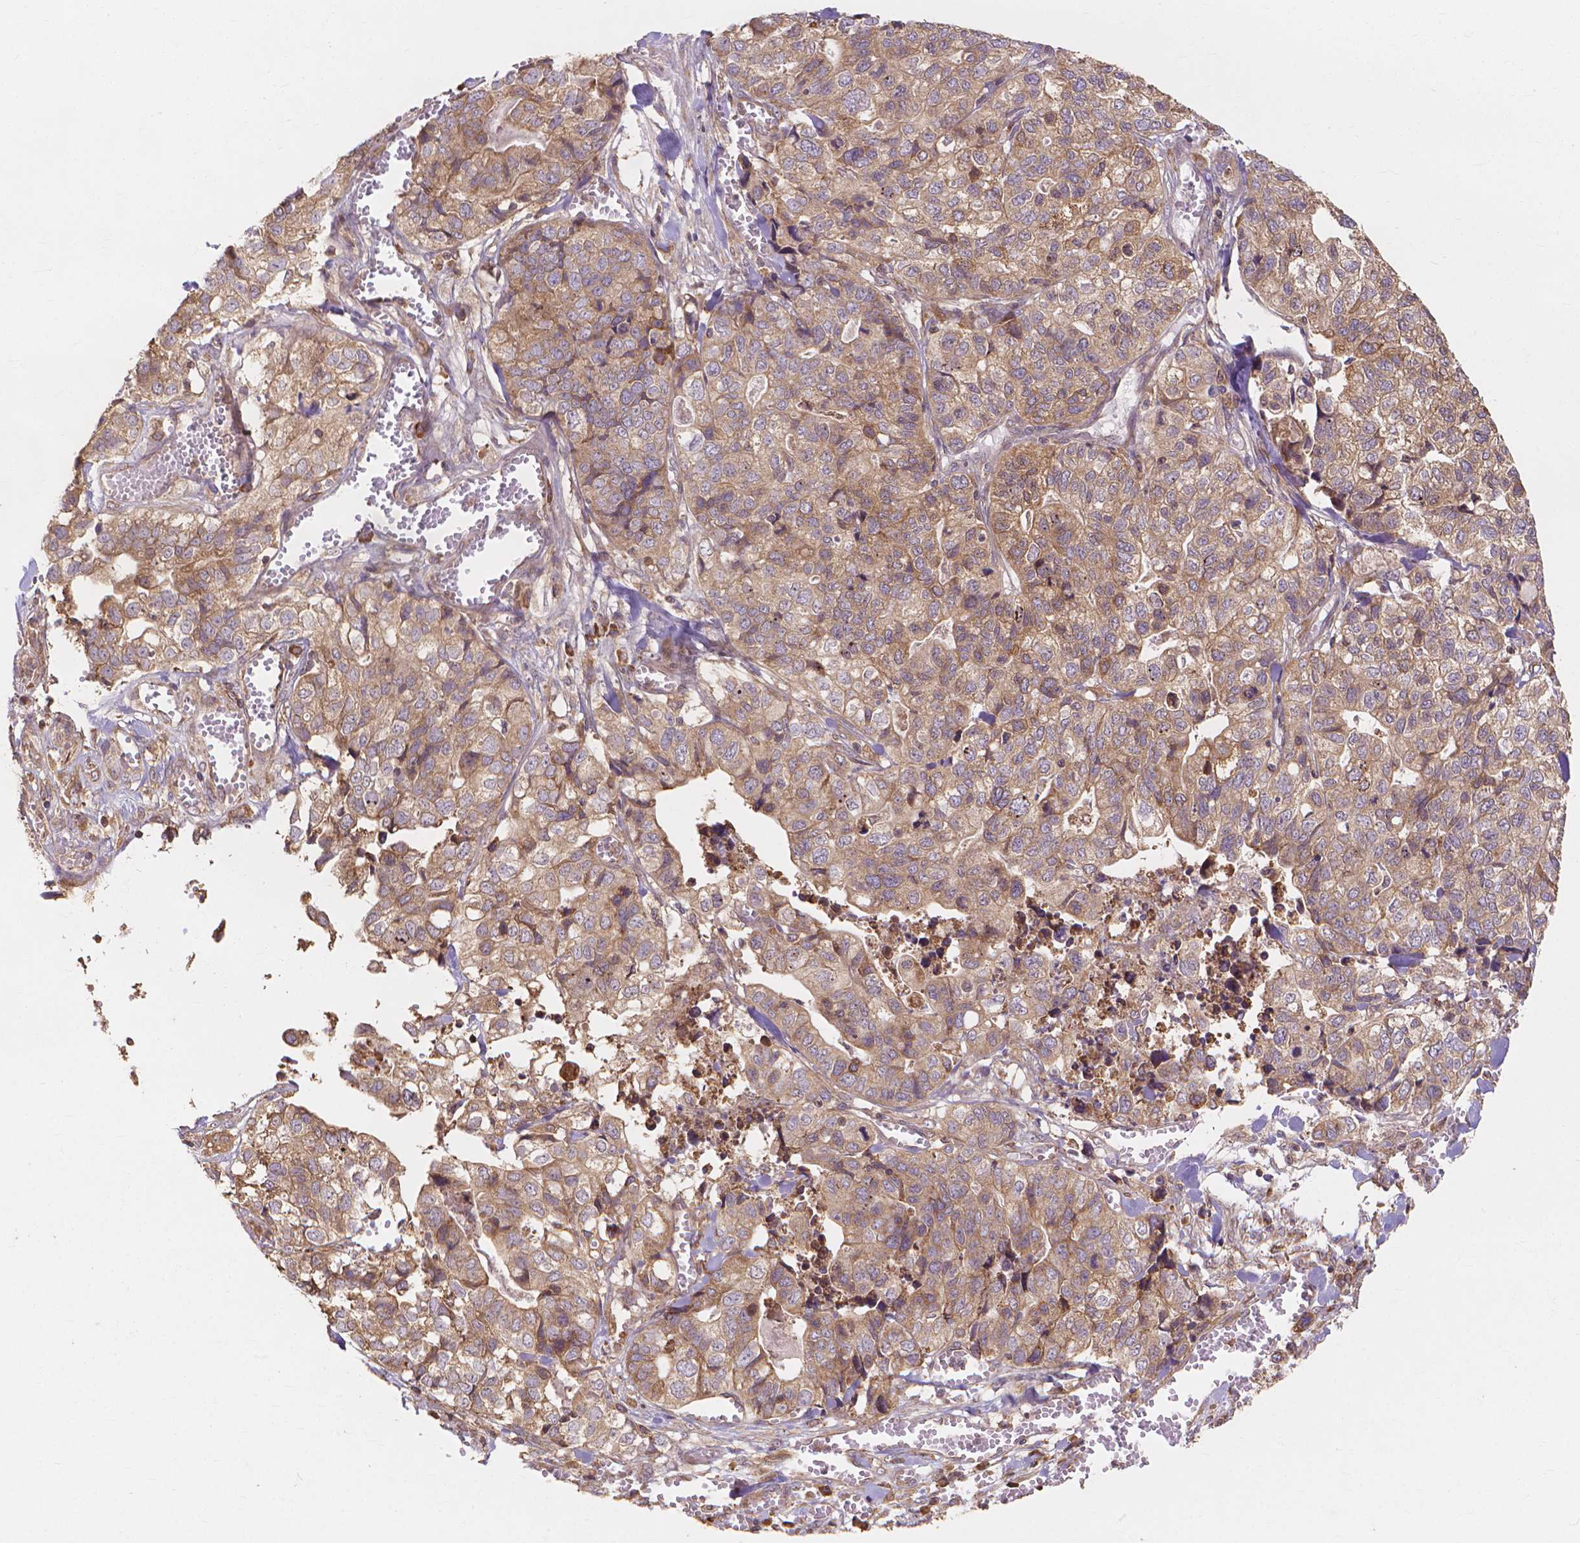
{"staining": {"intensity": "moderate", "quantity": ">75%", "location": "cytoplasmic/membranous"}, "tissue": "stomach cancer", "cell_type": "Tumor cells", "image_type": "cancer", "snomed": [{"axis": "morphology", "description": "Adenocarcinoma, NOS"}, {"axis": "topography", "description": "Stomach, upper"}], "caption": "Immunohistochemistry image of neoplastic tissue: adenocarcinoma (stomach) stained using immunohistochemistry displays medium levels of moderate protein expression localized specifically in the cytoplasmic/membranous of tumor cells, appearing as a cytoplasmic/membranous brown color.", "gene": "TAB2", "patient": {"sex": "female", "age": 67}}